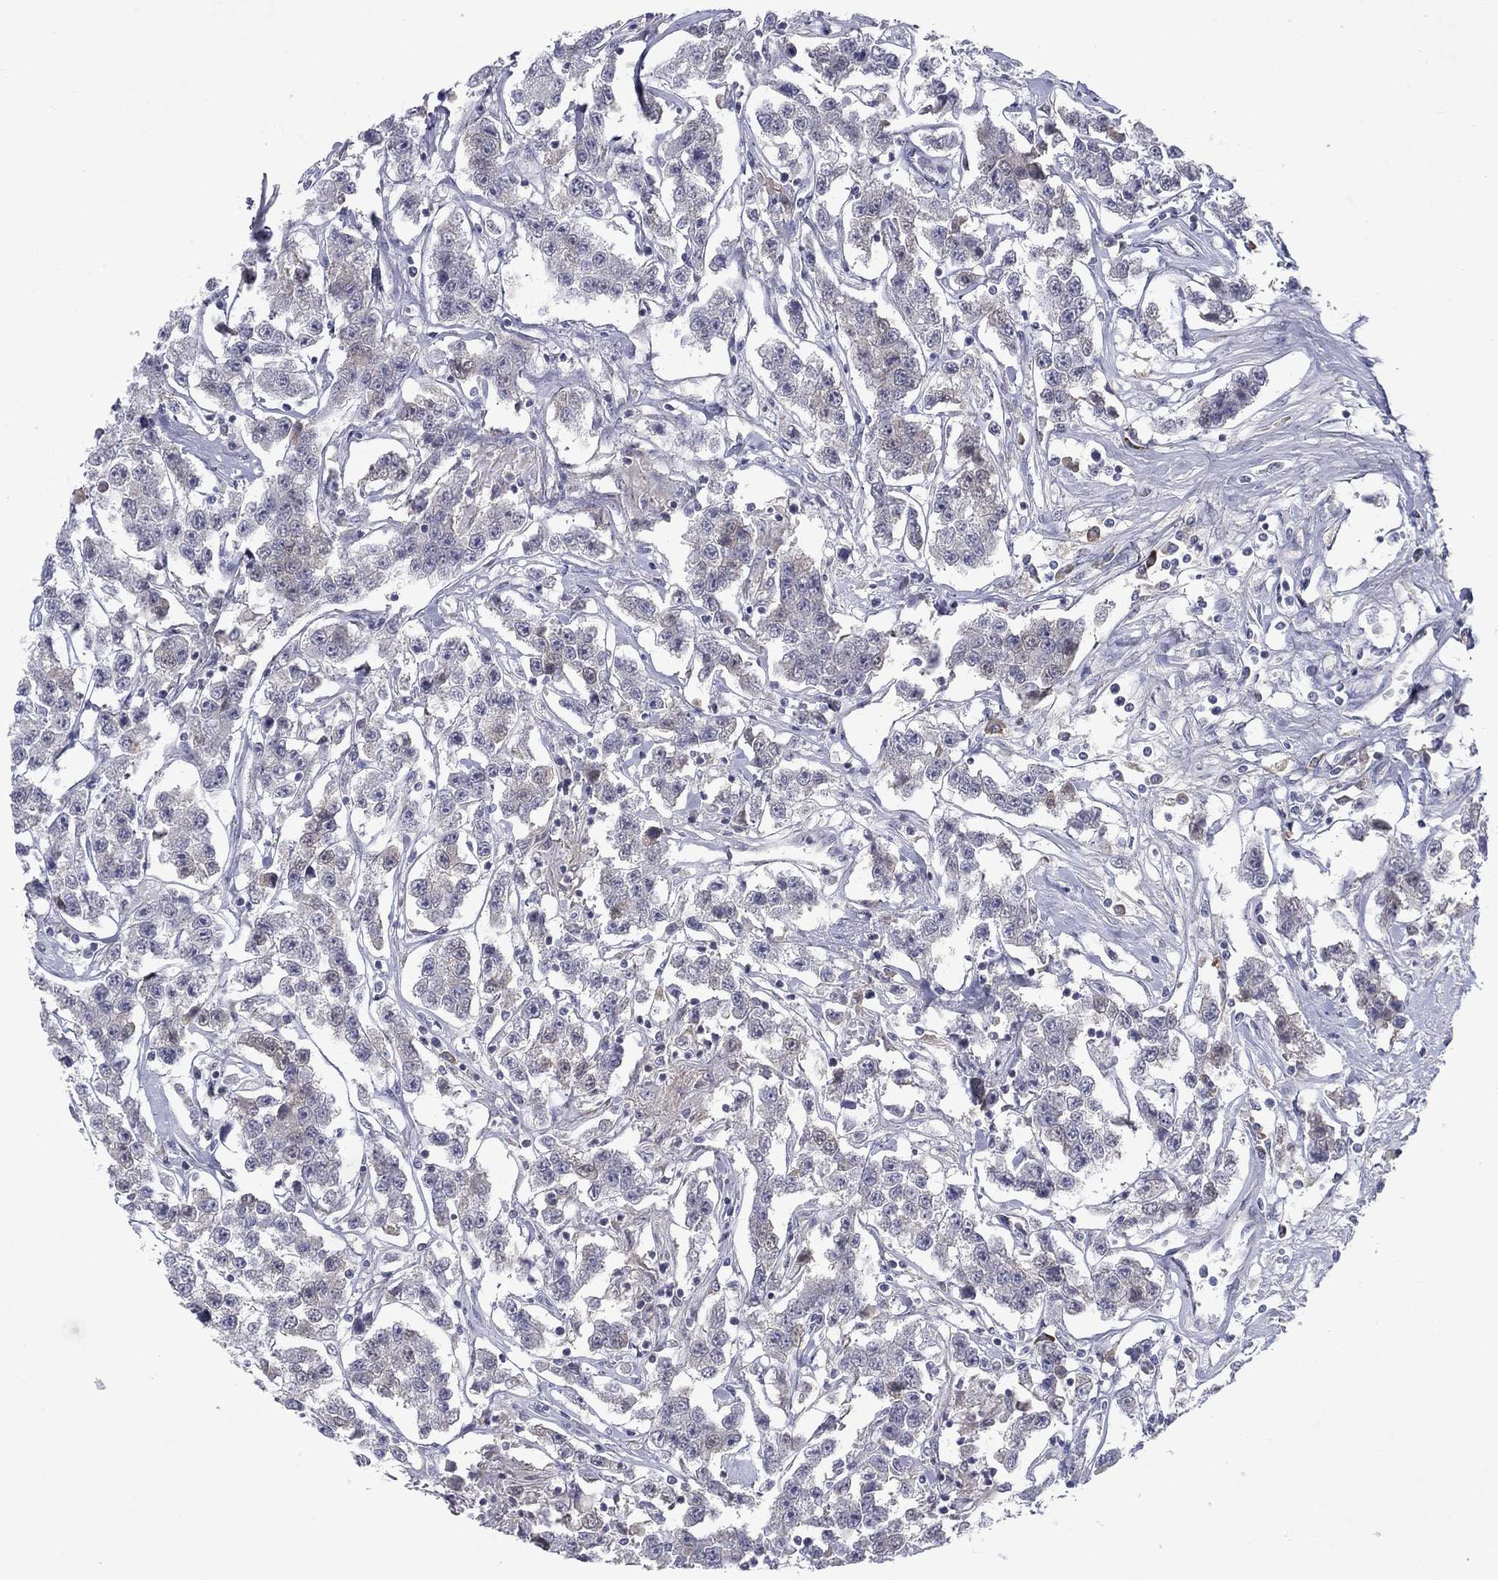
{"staining": {"intensity": "negative", "quantity": "none", "location": "none"}, "tissue": "testis cancer", "cell_type": "Tumor cells", "image_type": "cancer", "snomed": [{"axis": "morphology", "description": "Seminoma, NOS"}, {"axis": "topography", "description": "Testis"}], "caption": "This histopathology image is of testis cancer (seminoma) stained with IHC to label a protein in brown with the nuclei are counter-stained blue. There is no positivity in tumor cells.", "gene": "CACNA1A", "patient": {"sex": "male", "age": 59}}